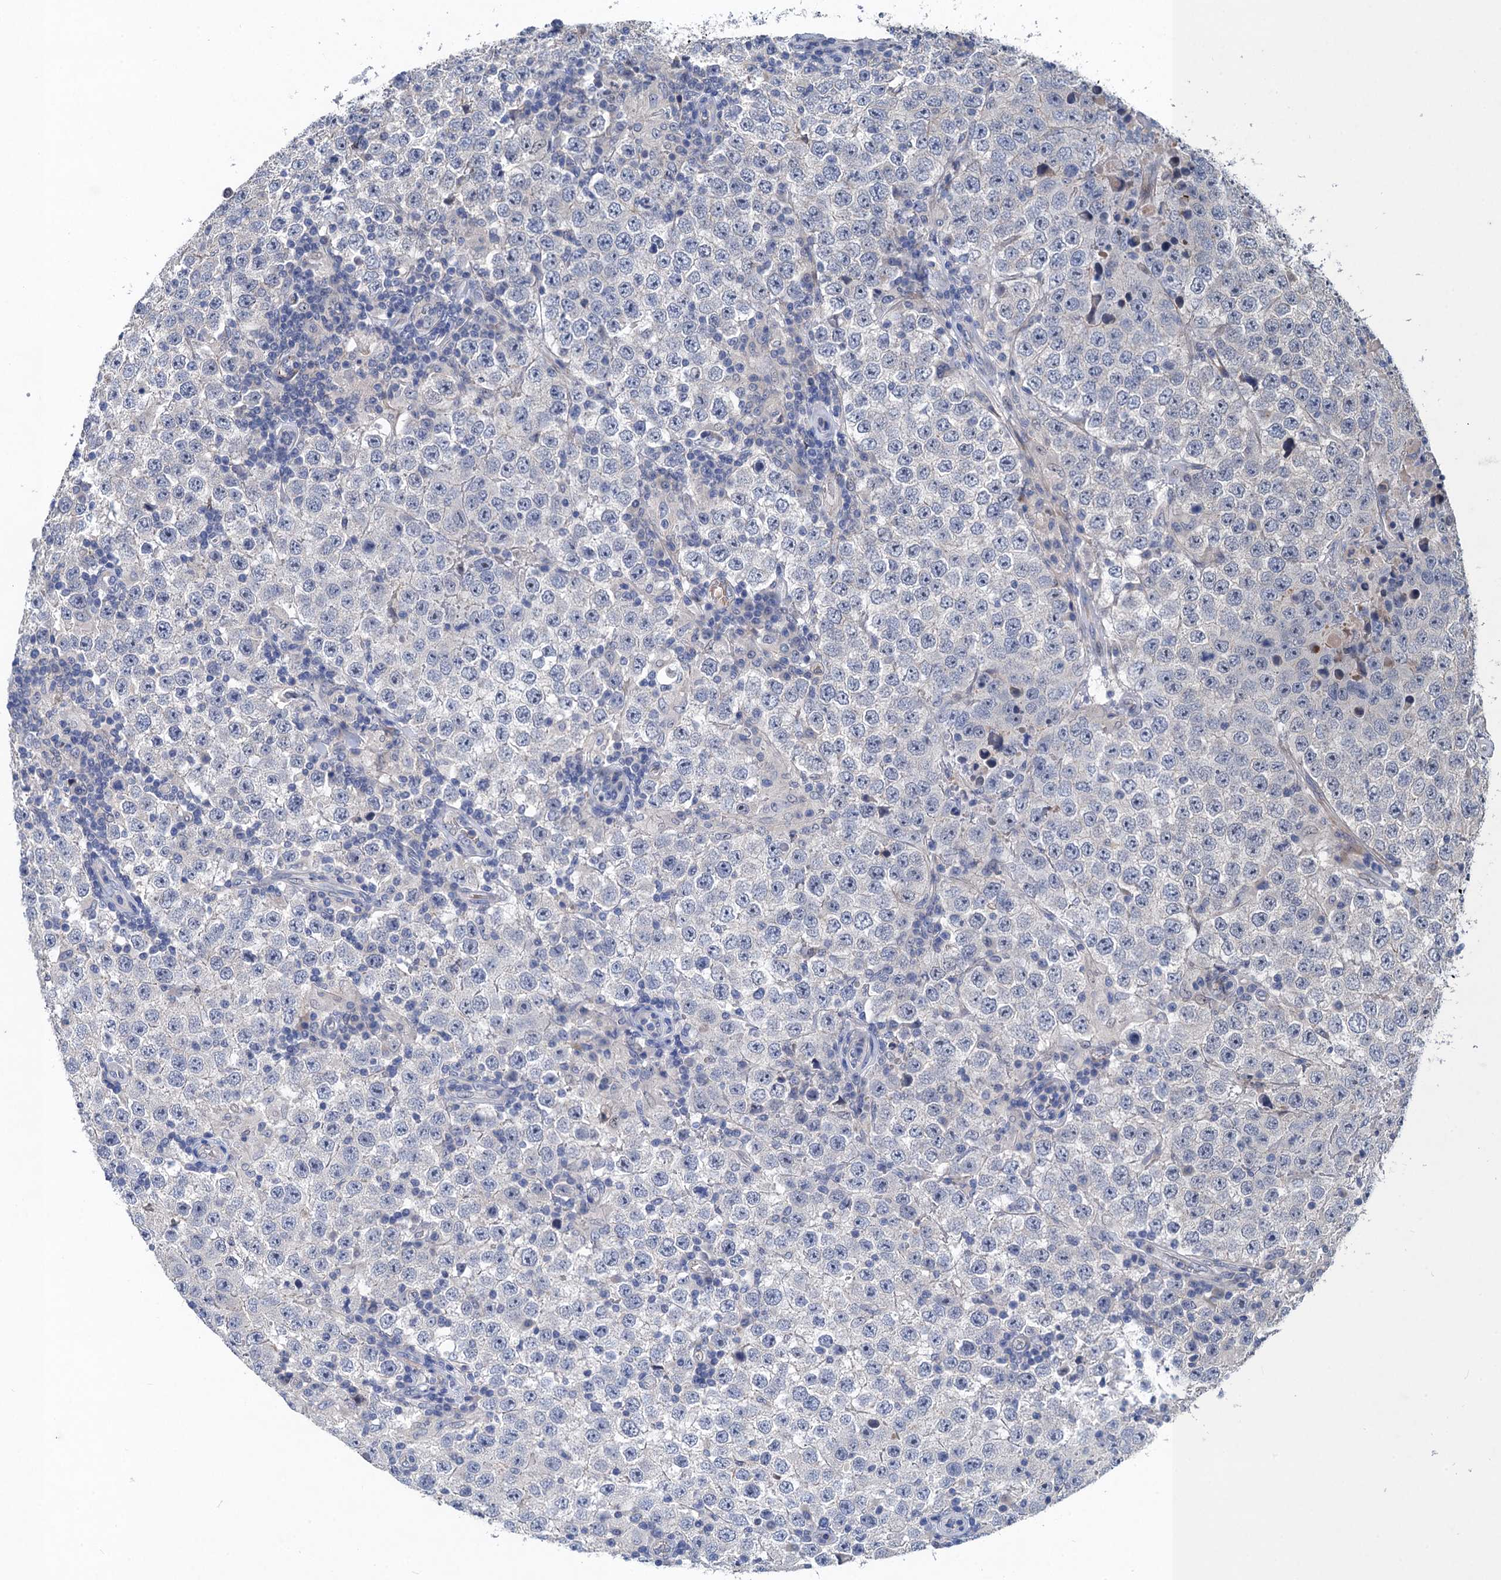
{"staining": {"intensity": "negative", "quantity": "none", "location": "none"}, "tissue": "testis cancer", "cell_type": "Tumor cells", "image_type": "cancer", "snomed": [{"axis": "morphology", "description": "Normal tissue, NOS"}, {"axis": "morphology", "description": "Urothelial carcinoma, High grade"}, {"axis": "morphology", "description": "Seminoma, NOS"}, {"axis": "morphology", "description": "Carcinoma, Embryonal, NOS"}, {"axis": "topography", "description": "Urinary bladder"}, {"axis": "topography", "description": "Testis"}], "caption": "A high-resolution histopathology image shows immunohistochemistry staining of seminoma (testis), which demonstrates no significant positivity in tumor cells.", "gene": "TRAF7", "patient": {"sex": "male", "age": 41}}